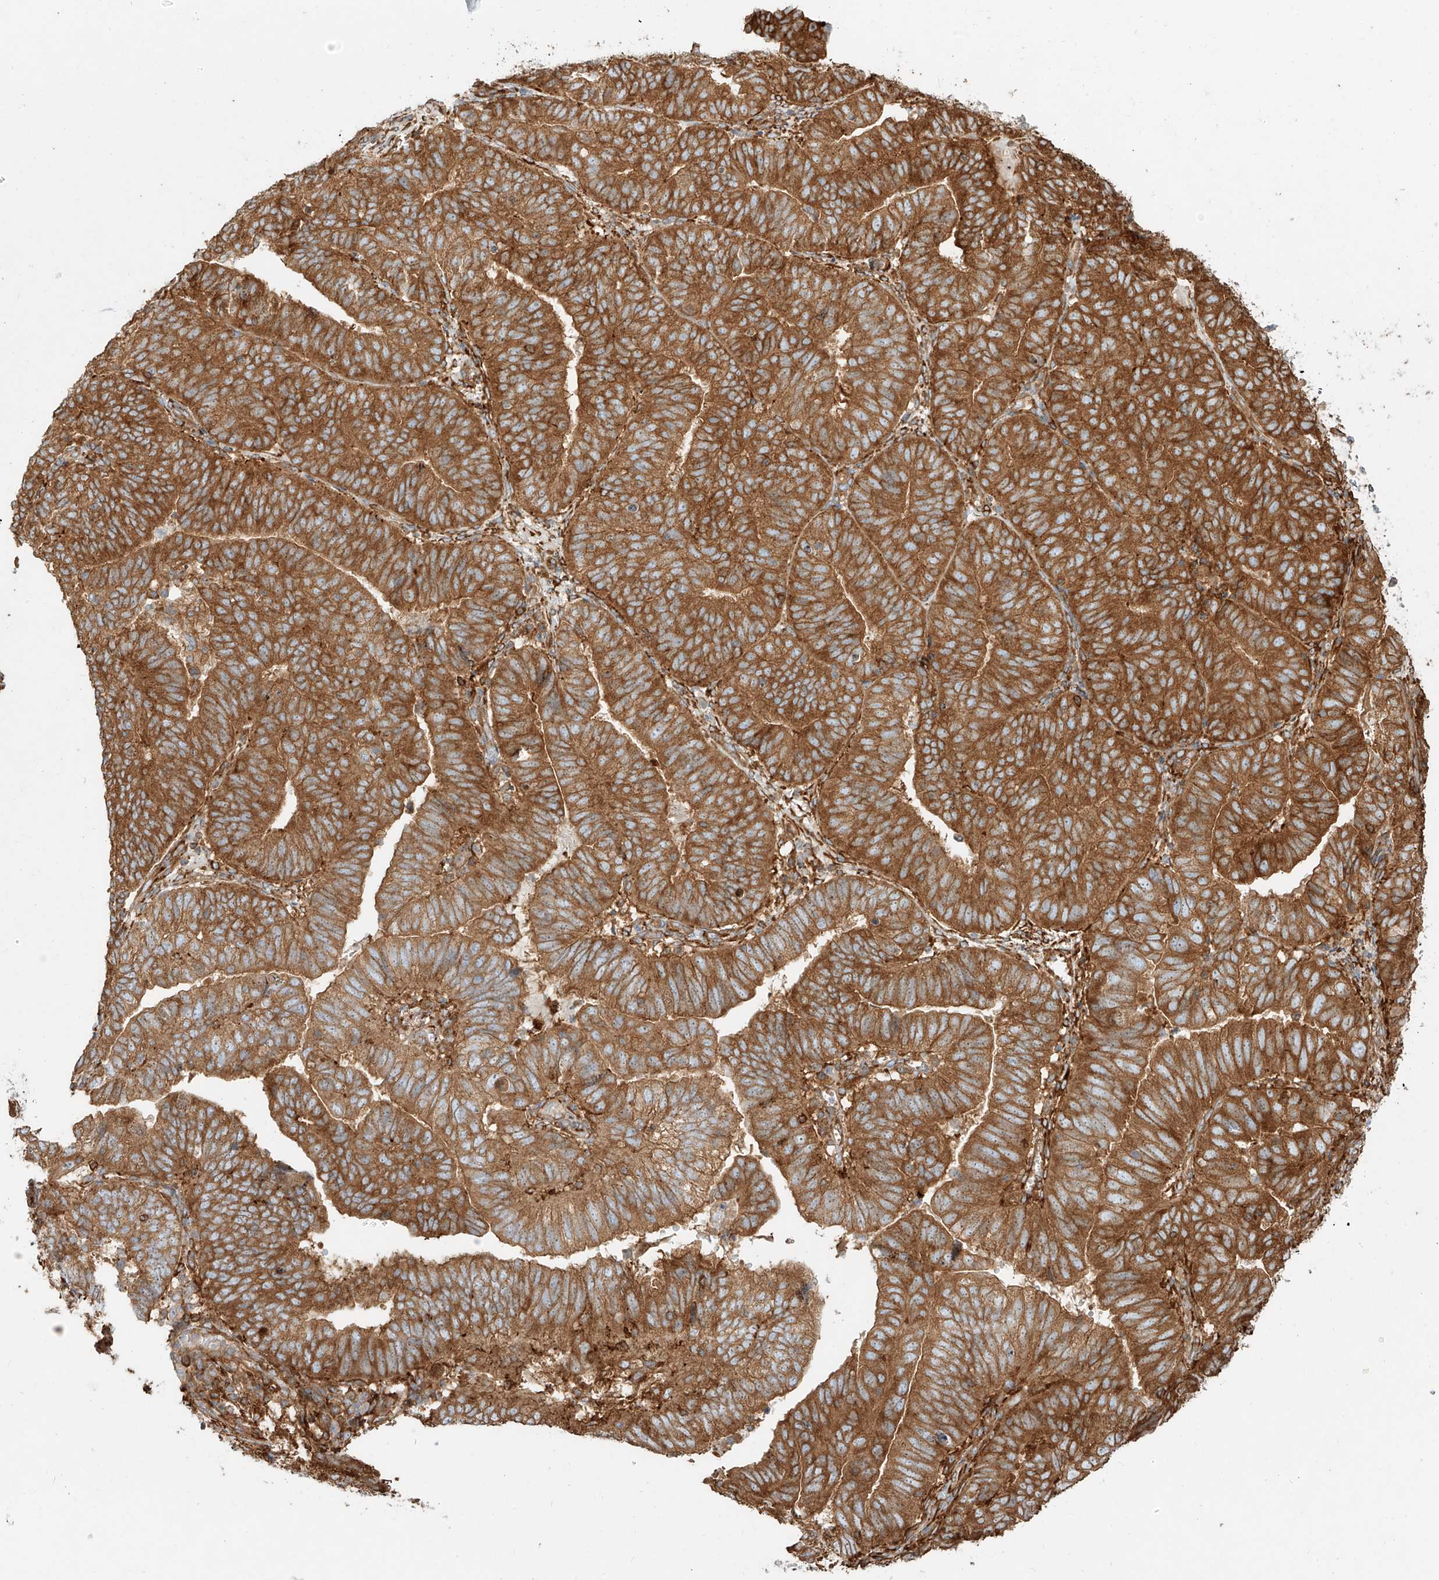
{"staining": {"intensity": "strong", "quantity": ">75%", "location": "cytoplasmic/membranous"}, "tissue": "endometrial cancer", "cell_type": "Tumor cells", "image_type": "cancer", "snomed": [{"axis": "morphology", "description": "Adenocarcinoma, NOS"}, {"axis": "topography", "description": "Uterus"}], "caption": "The photomicrograph demonstrates staining of endometrial cancer (adenocarcinoma), revealing strong cytoplasmic/membranous protein expression (brown color) within tumor cells.", "gene": "SNX9", "patient": {"sex": "female", "age": 77}}